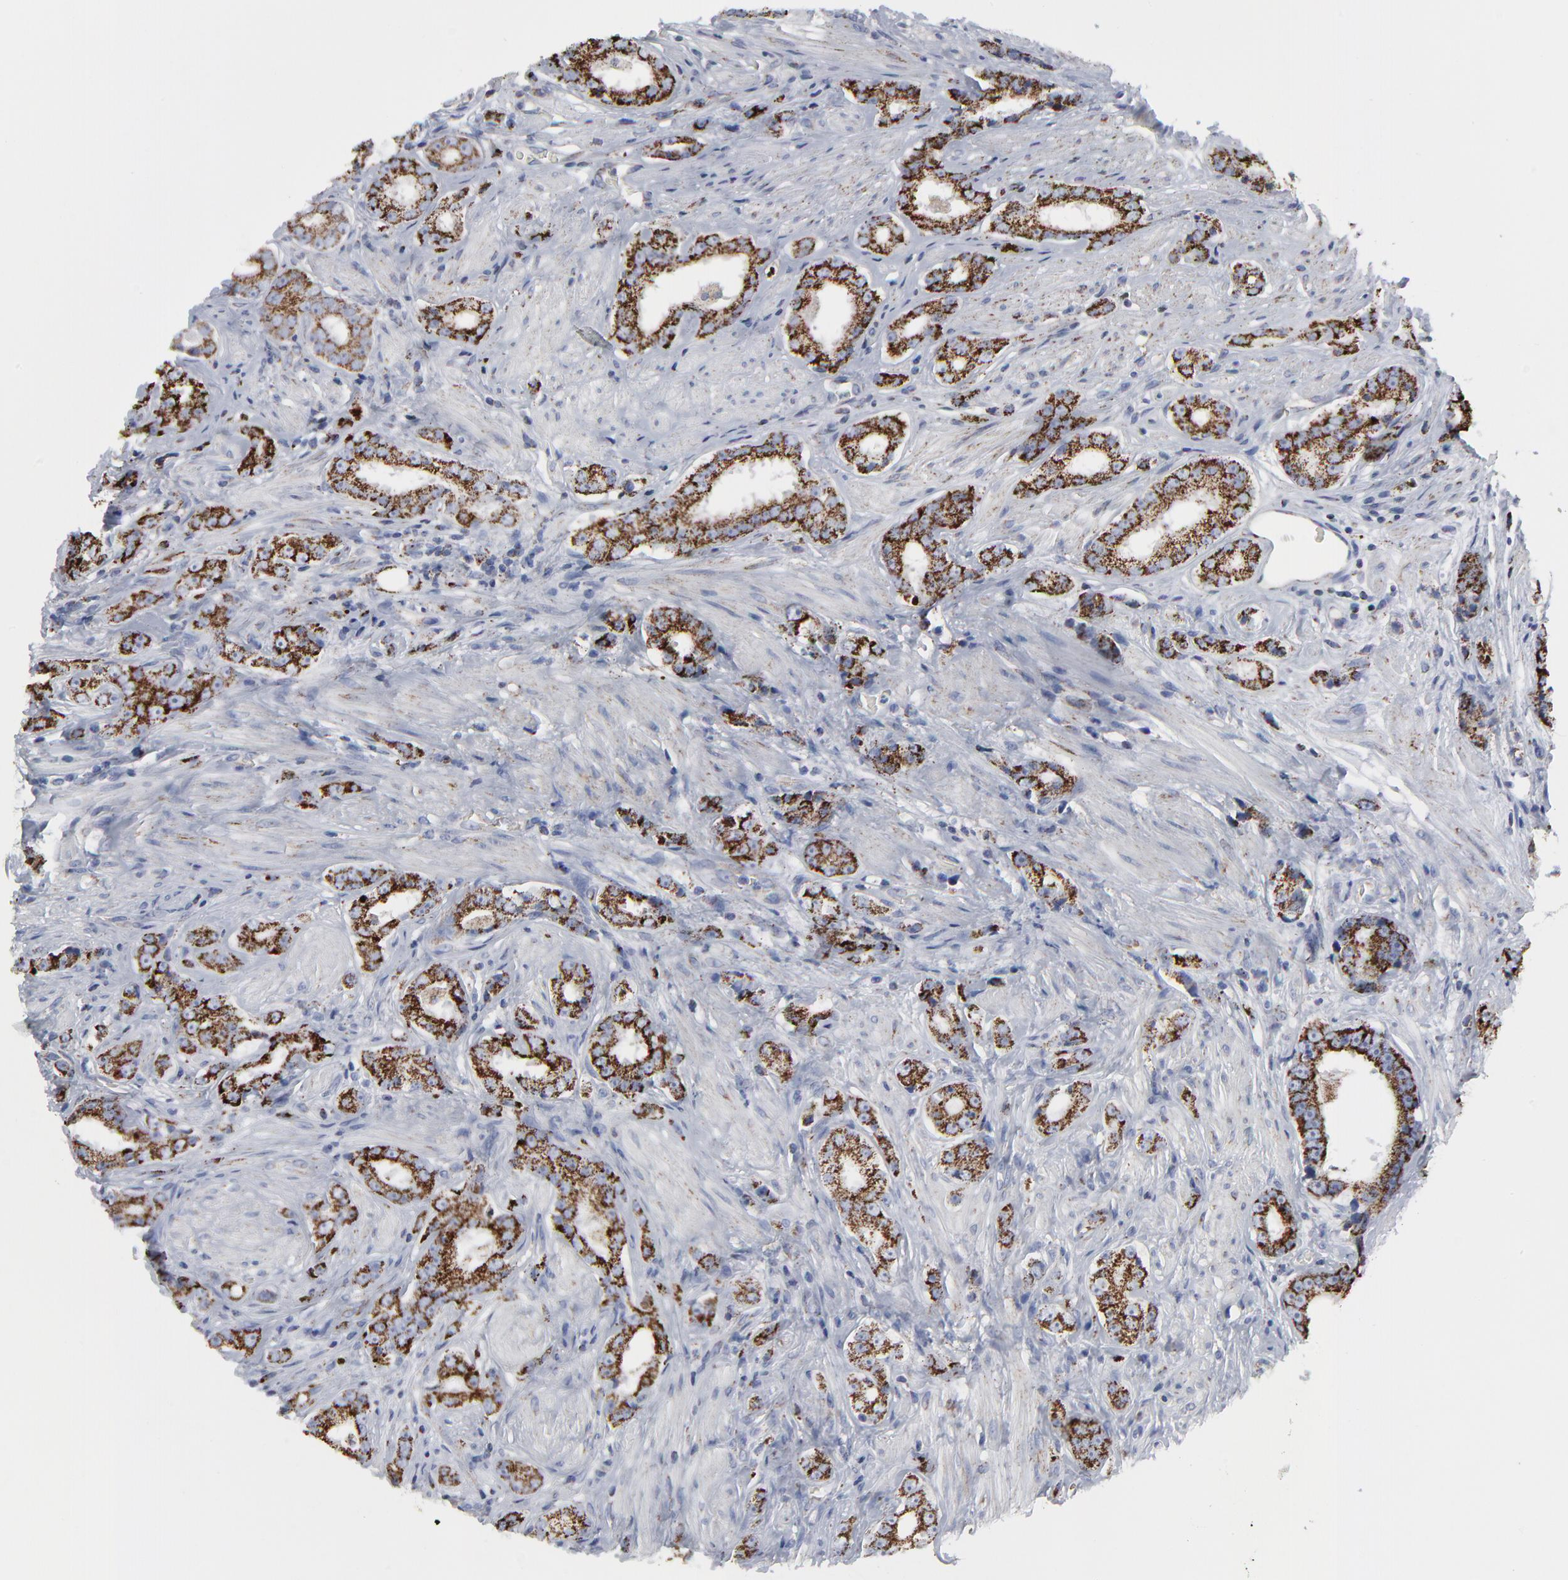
{"staining": {"intensity": "strong", "quantity": ">75%", "location": "cytoplasmic/membranous"}, "tissue": "prostate cancer", "cell_type": "Tumor cells", "image_type": "cancer", "snomed": [{"axis": "morphology", "description": "Adenocarcinoma, Medium grade"}, {"axis": "topography", "description": "Prostate"}], "caption": "Prostate cancer stained with a brown dye reveals strong cytoplasmic/membranous positive staining in approximately >75% of tumor cells.", "gene": "TXNRD2", "patient": {"sex": "male", "age": 53}}